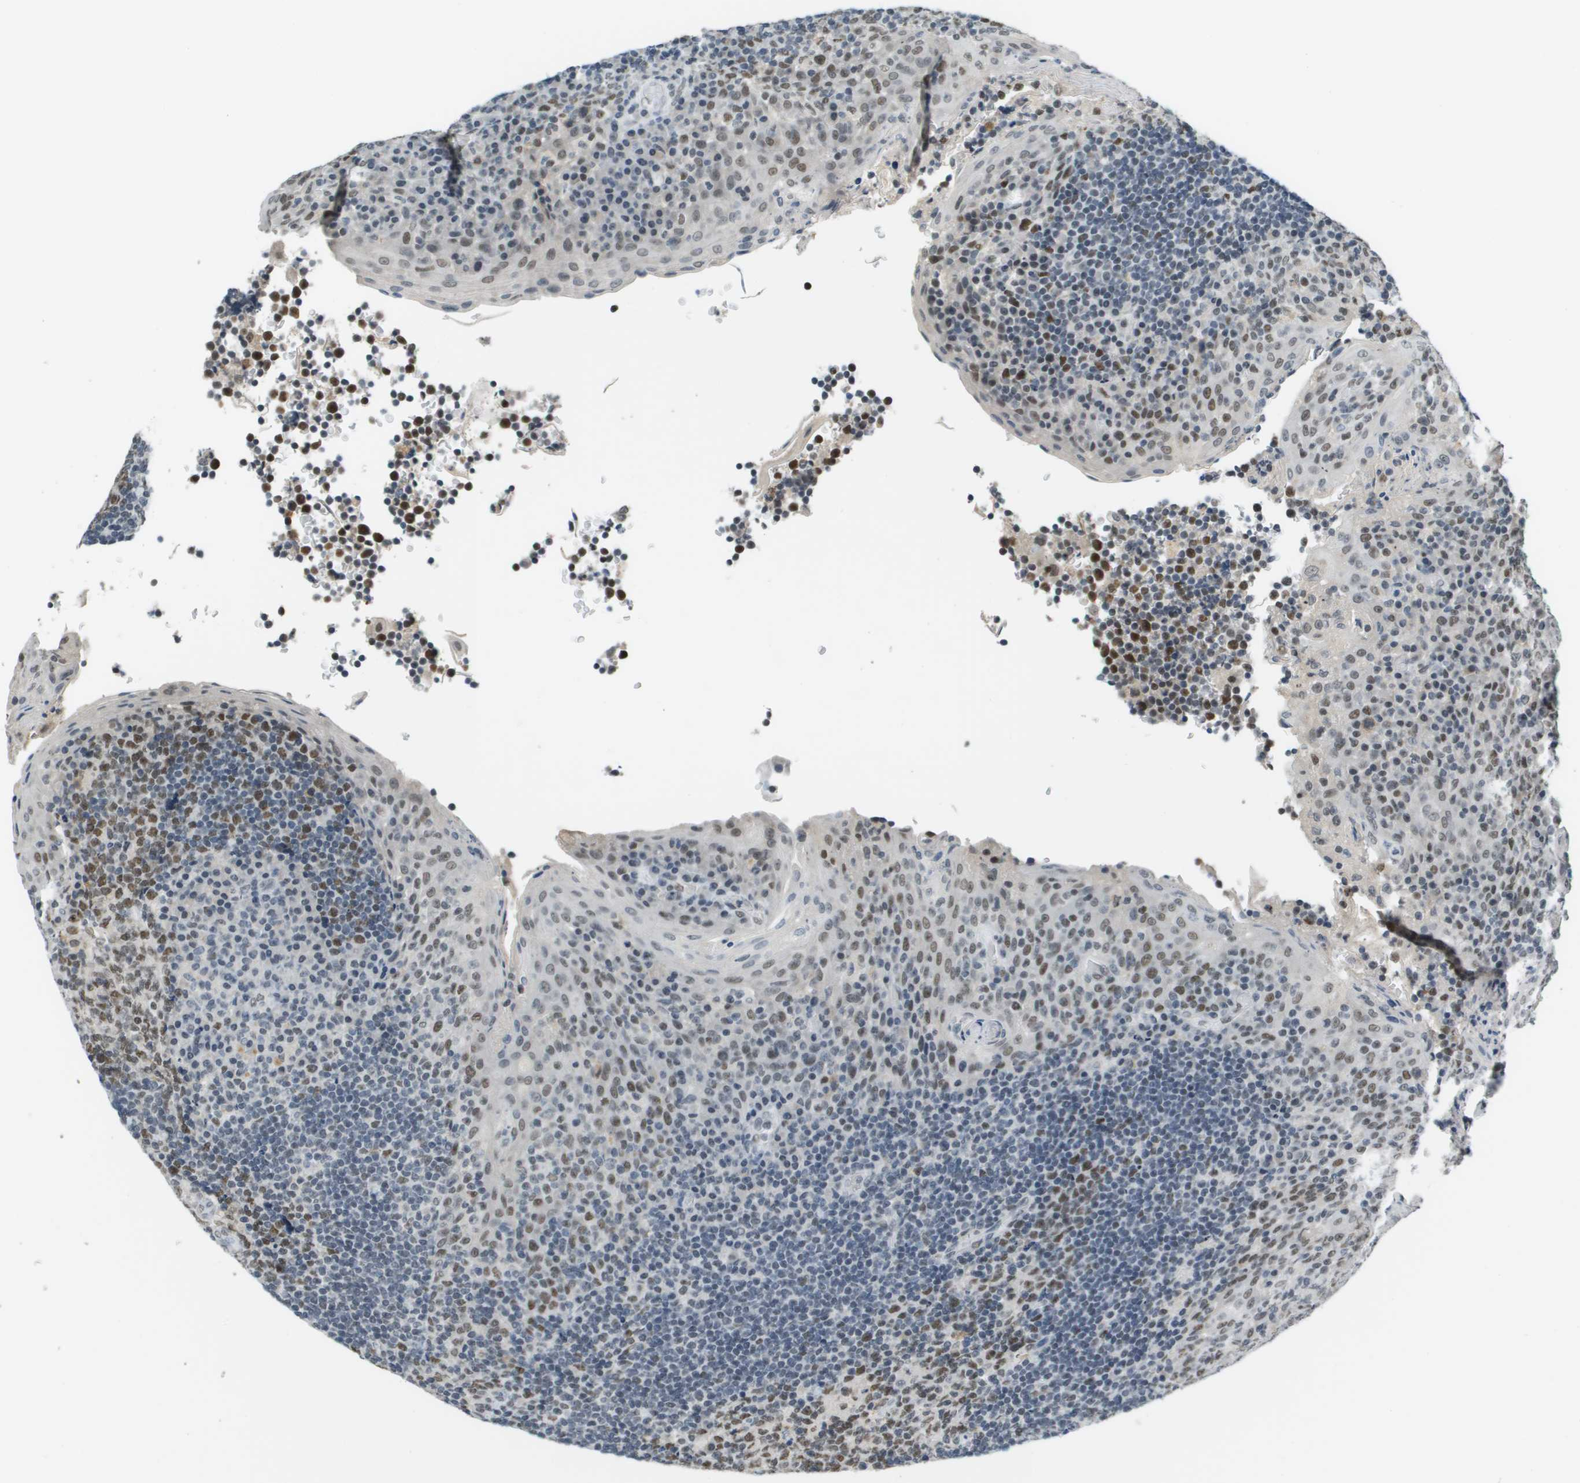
{"staining": {"intensity": "moderate", "quantity": ">75%", "location": "nuclear"}, "tissue": "tonsil", "cell_type": "Germinal center cells", "image_type": "normal", "snomed": [{"axis": "morphology", "description": "Normal tissue, NOS"}, {"axis": "topography", "description": "Tonsil"}], "caption": "Protein expression analysis of normal human tonsil reveals moderate nuclear staining in approximately >75% of germinal center cells. (DAB = brown stain, brightfield microscopy at high magnification).", "gene": "CBX5", "patient": {"sex": "male", "age": 17}}